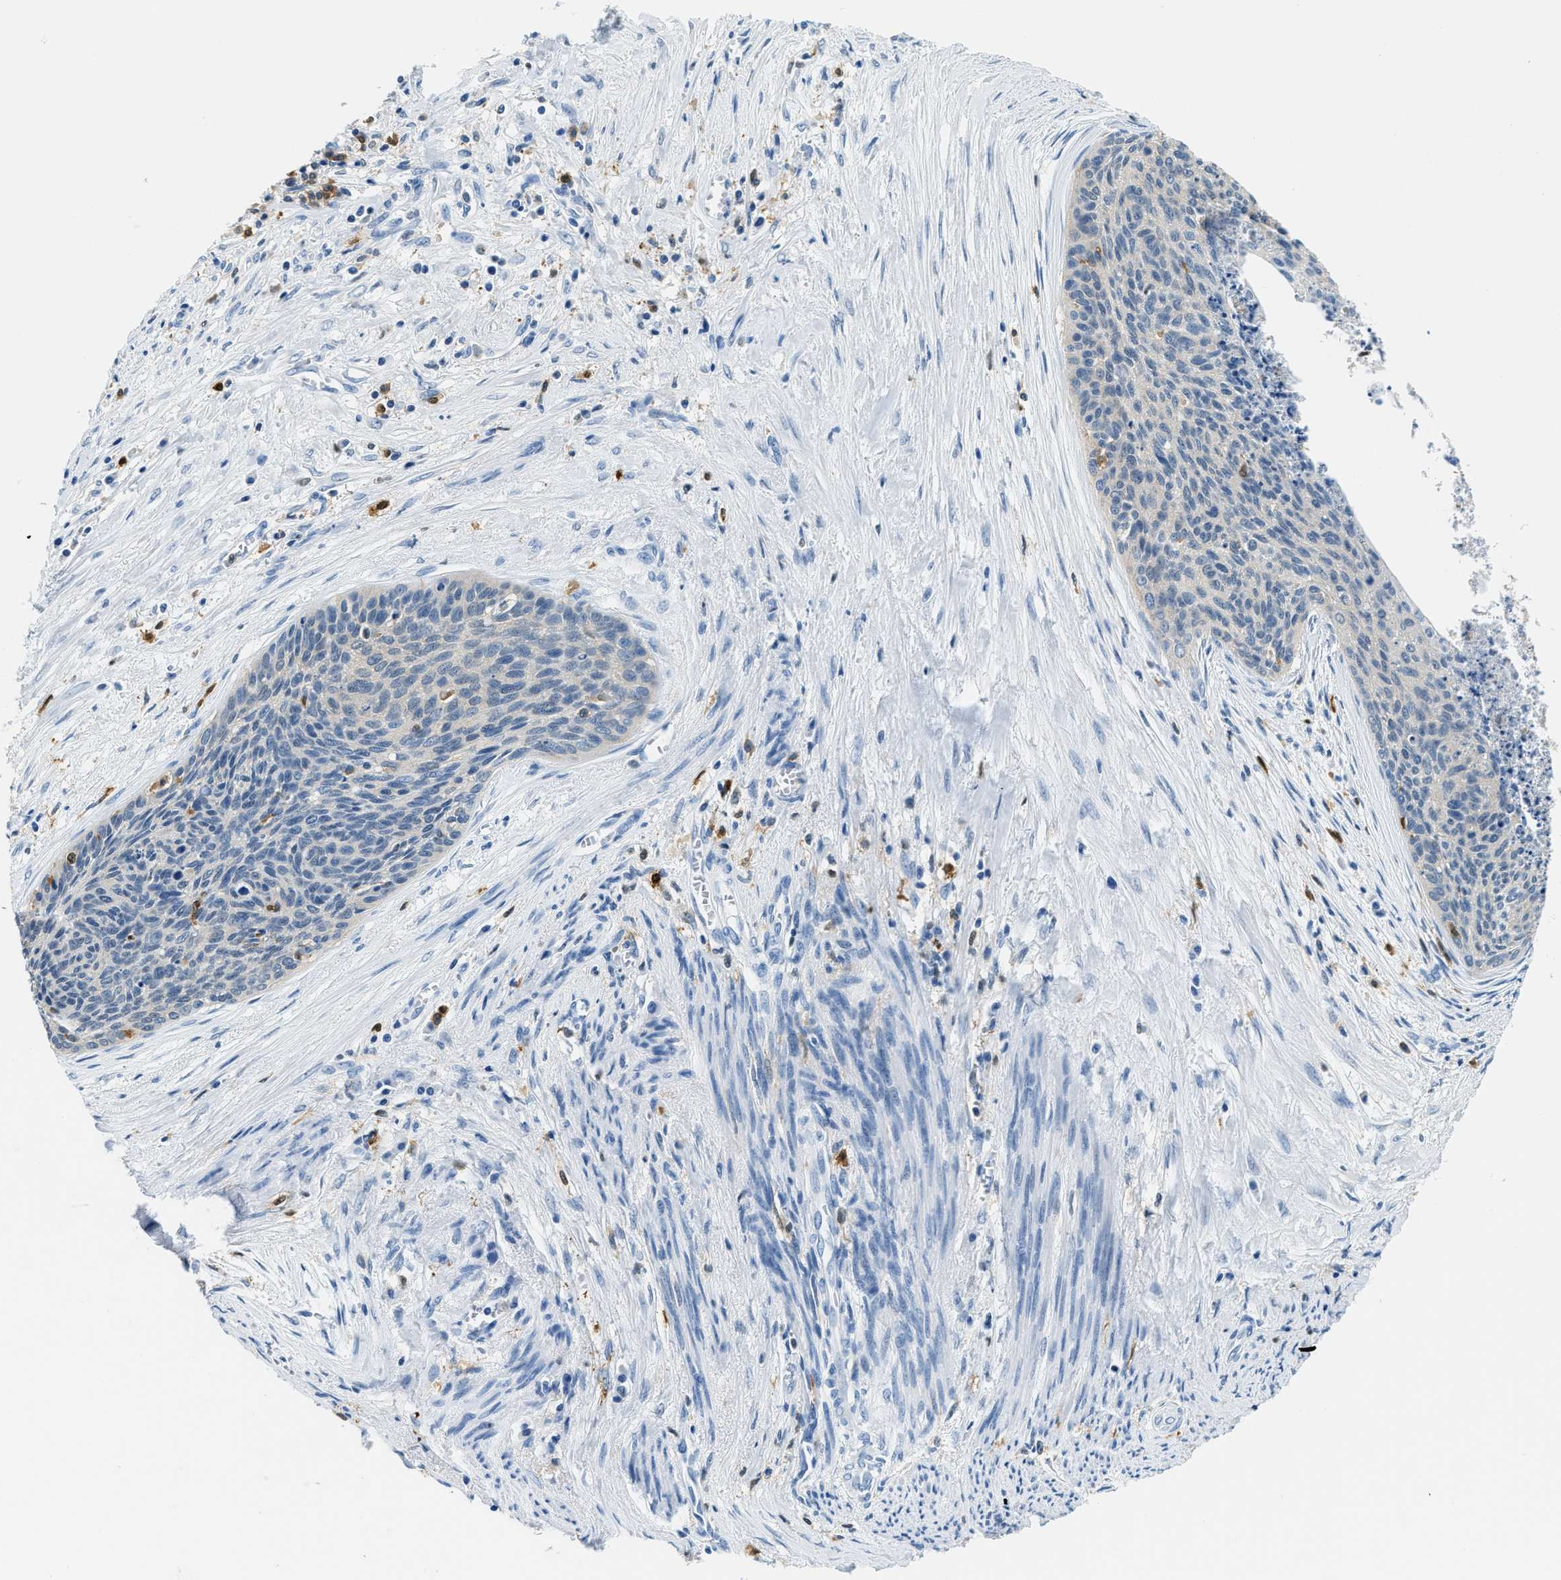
{"staining": {"intensity": "negative", "quantity": "none", "location": "none"}, "tissue": "cervical cancer", "cell_type": "Tumor cells", "image_type": "cancer", "snomed": [{"axis": "morphology", "description": "Squamous cell carcinoma, NOS"}, {"axis": "topography", "description": "Cervix"}], "caption": "An IHC micrograph of cervical cancer (squamous cell carcinoma) is shown. There is no staining in tumor cells of cervical cancer (squamous cell carcinoma).", "gene": "CAPG", "patient": {"sex": "female", "age": 55}}